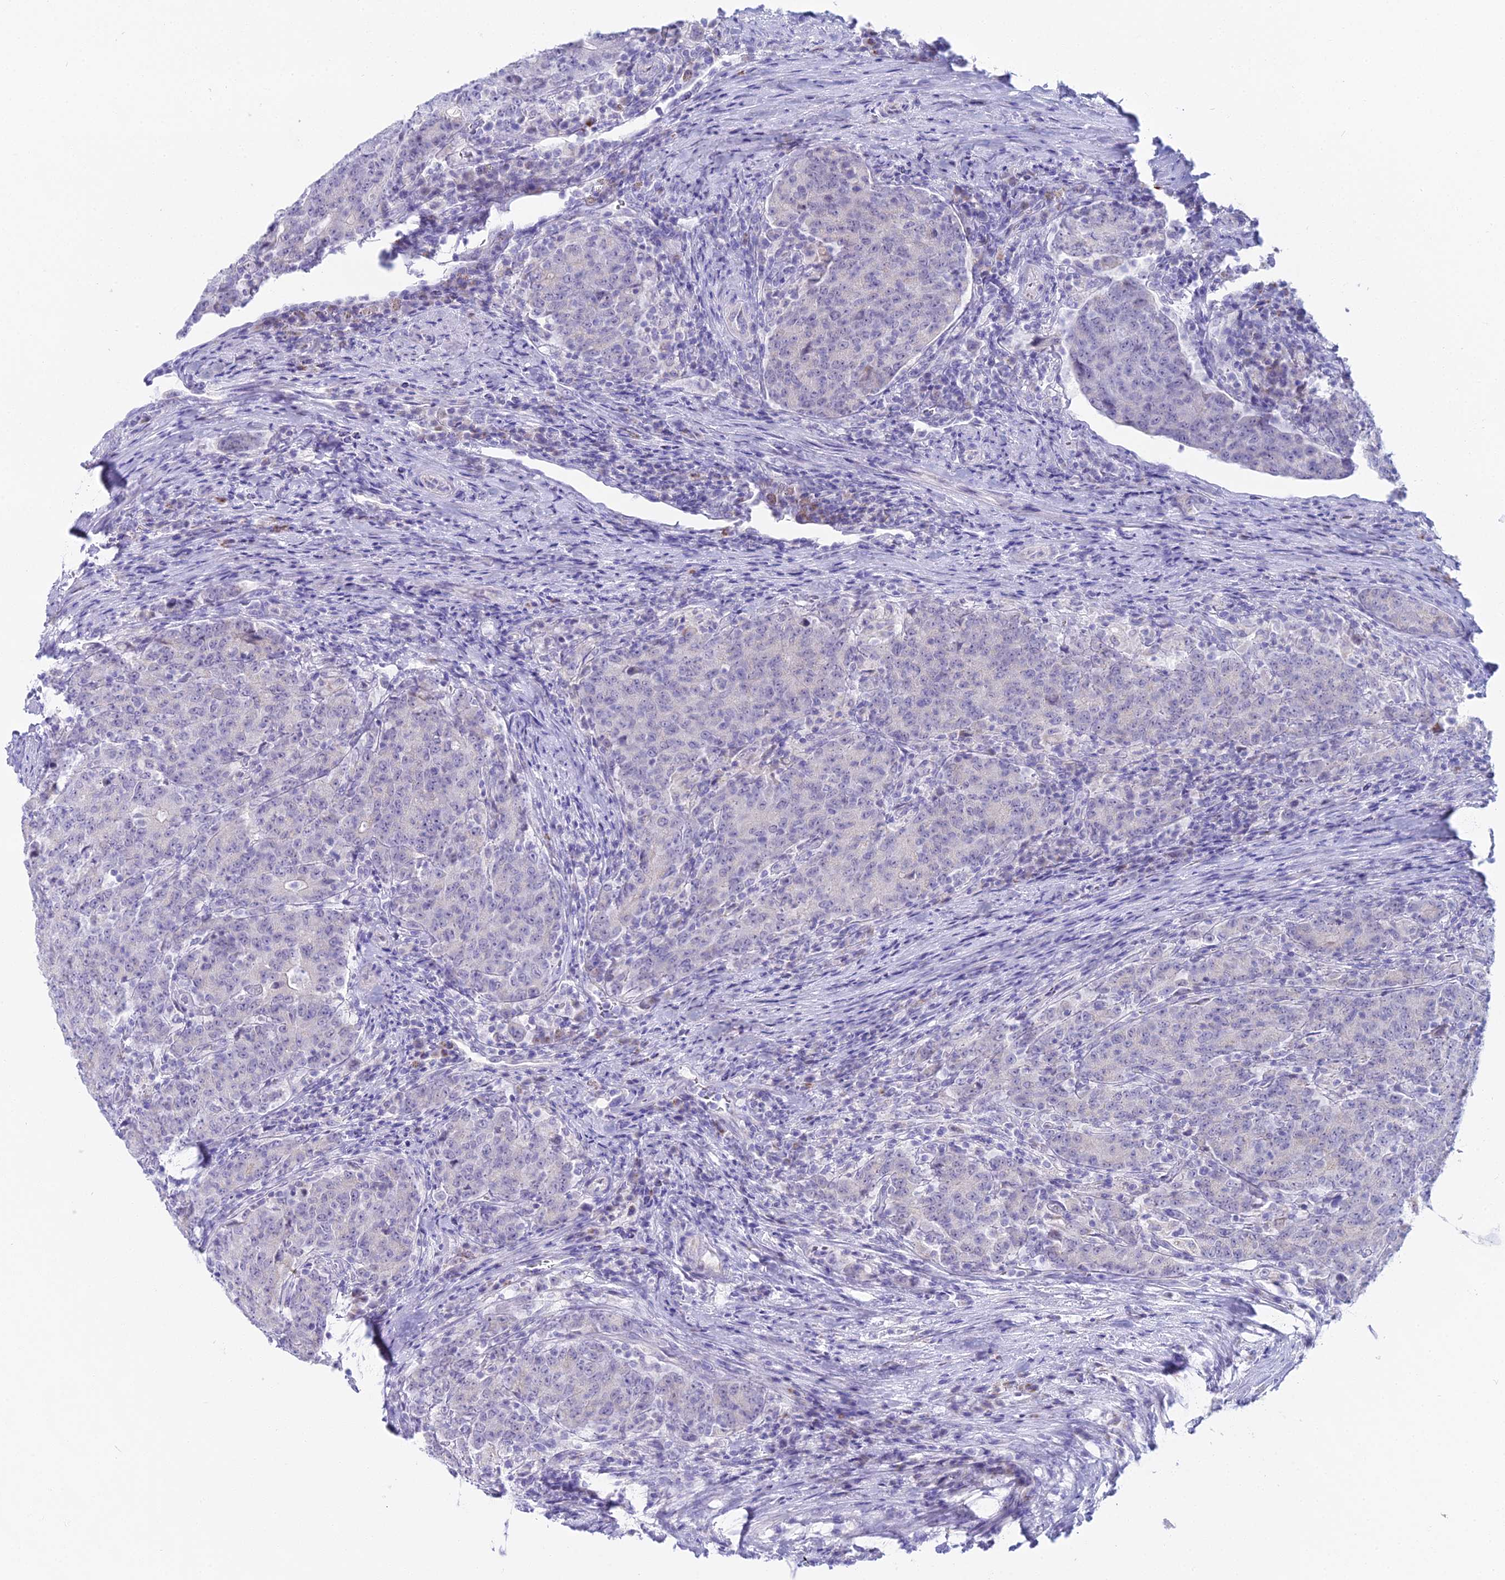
{"staining": {"intensity": "negative", "quantity": "none", "location": "none"}, "tissue": "colorectal cancer", "cell_type": "Tumor cells", "image_type": "cancer", "snomed": [{"axis": "morphology", "description": "Adenocarcinoma, NOS"}, {"axis": "topography", "description": "Colon"}], "caption": "A high-resolution image shows immunohistochemistry staining of colorectal cancer, which displays no significant staining in tumor cells.", "gene": "CGB2", "patient": {"sex": "female", "age": 75}}